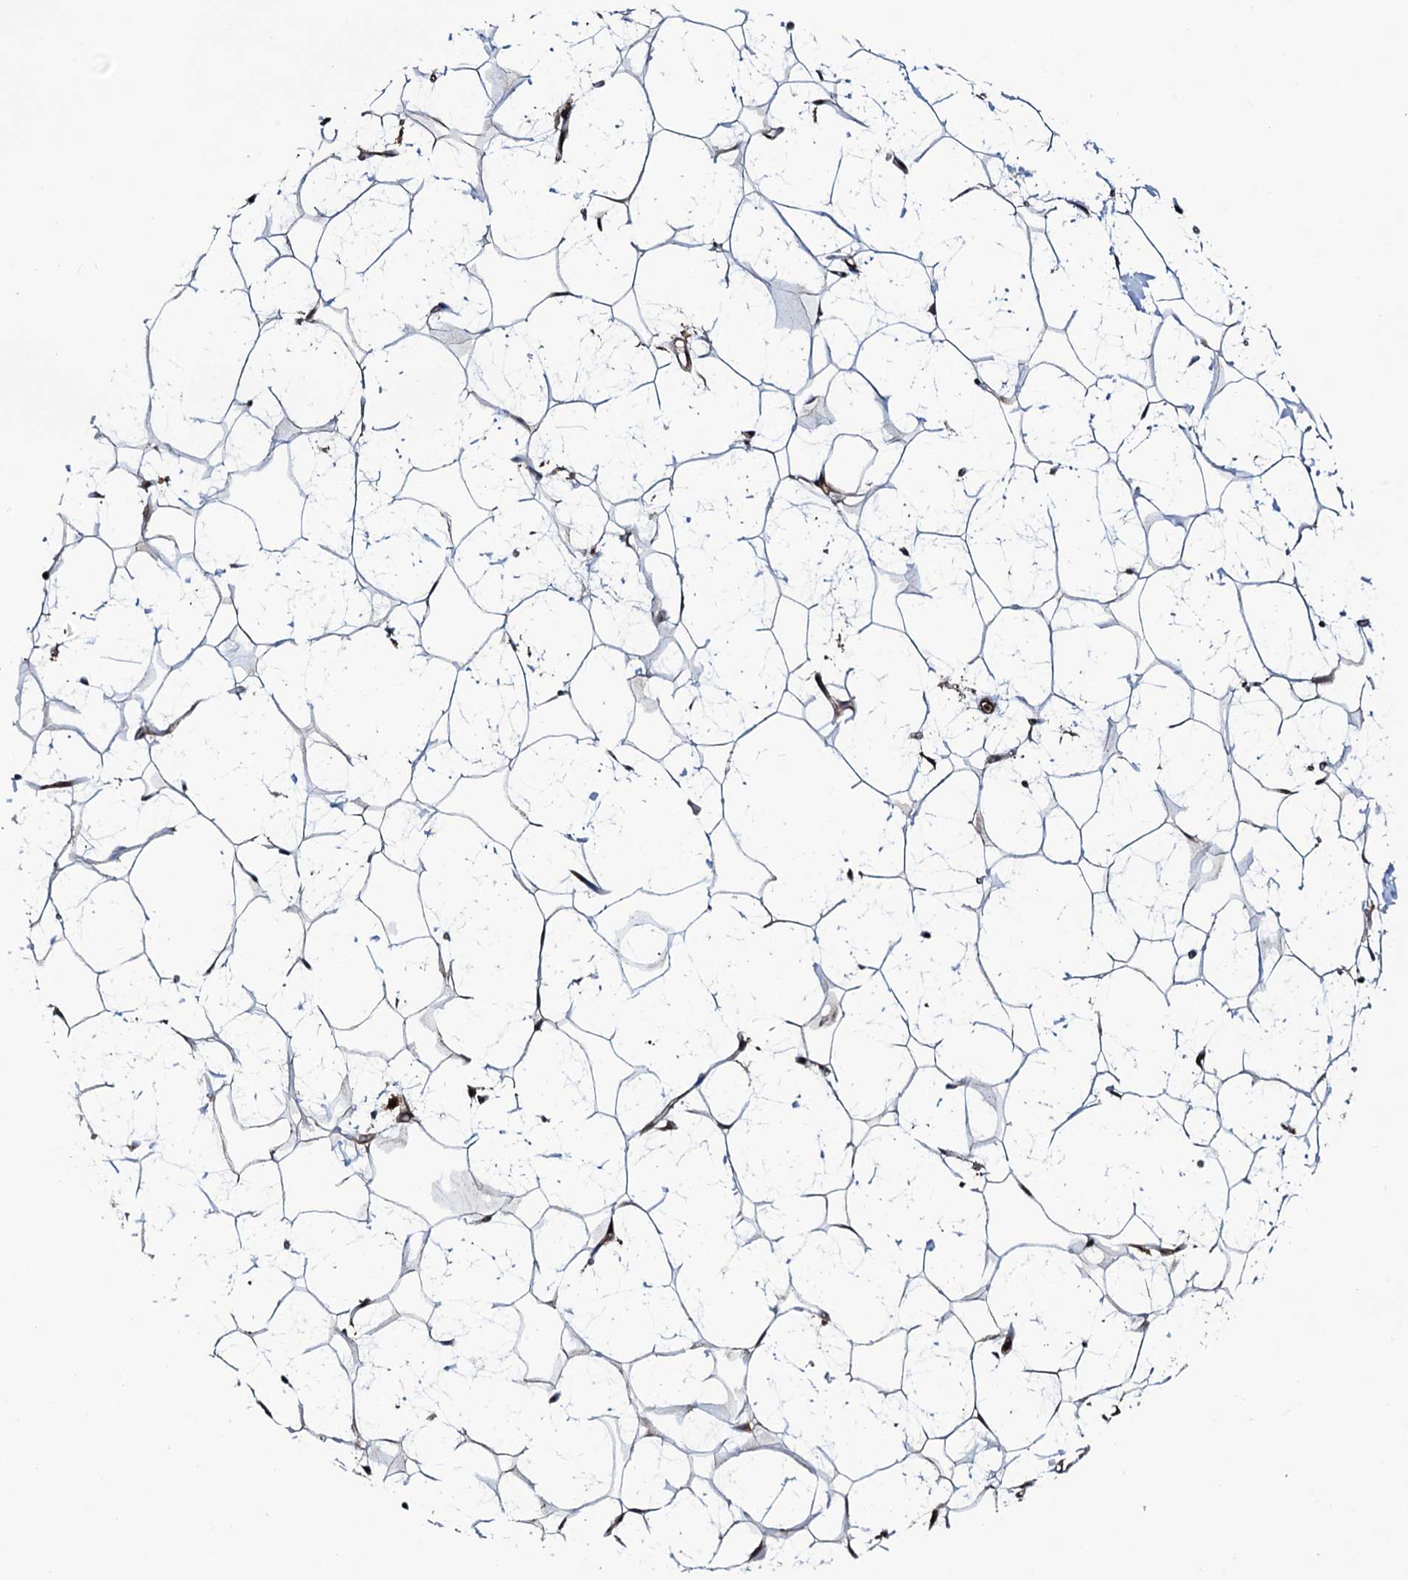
{"staining": {"intensity": "weak", "quantity": "<25%", "location": "cytoplasmic/membranous"}, "tissue": "adipose tissue", "cell_type": "Adipocytes", "image_type": "normal", "snomed": [{"axis": "morphology", "description": "Normal tissue, NOS"}, {"axis": "topography", "description": "Breast"}], "caption": "The micrograph exhibits no staining of adipocytes in unremarkable adipose tissue.", "gene": "COG6", "patient": {"sex": "female", "age": 26}}